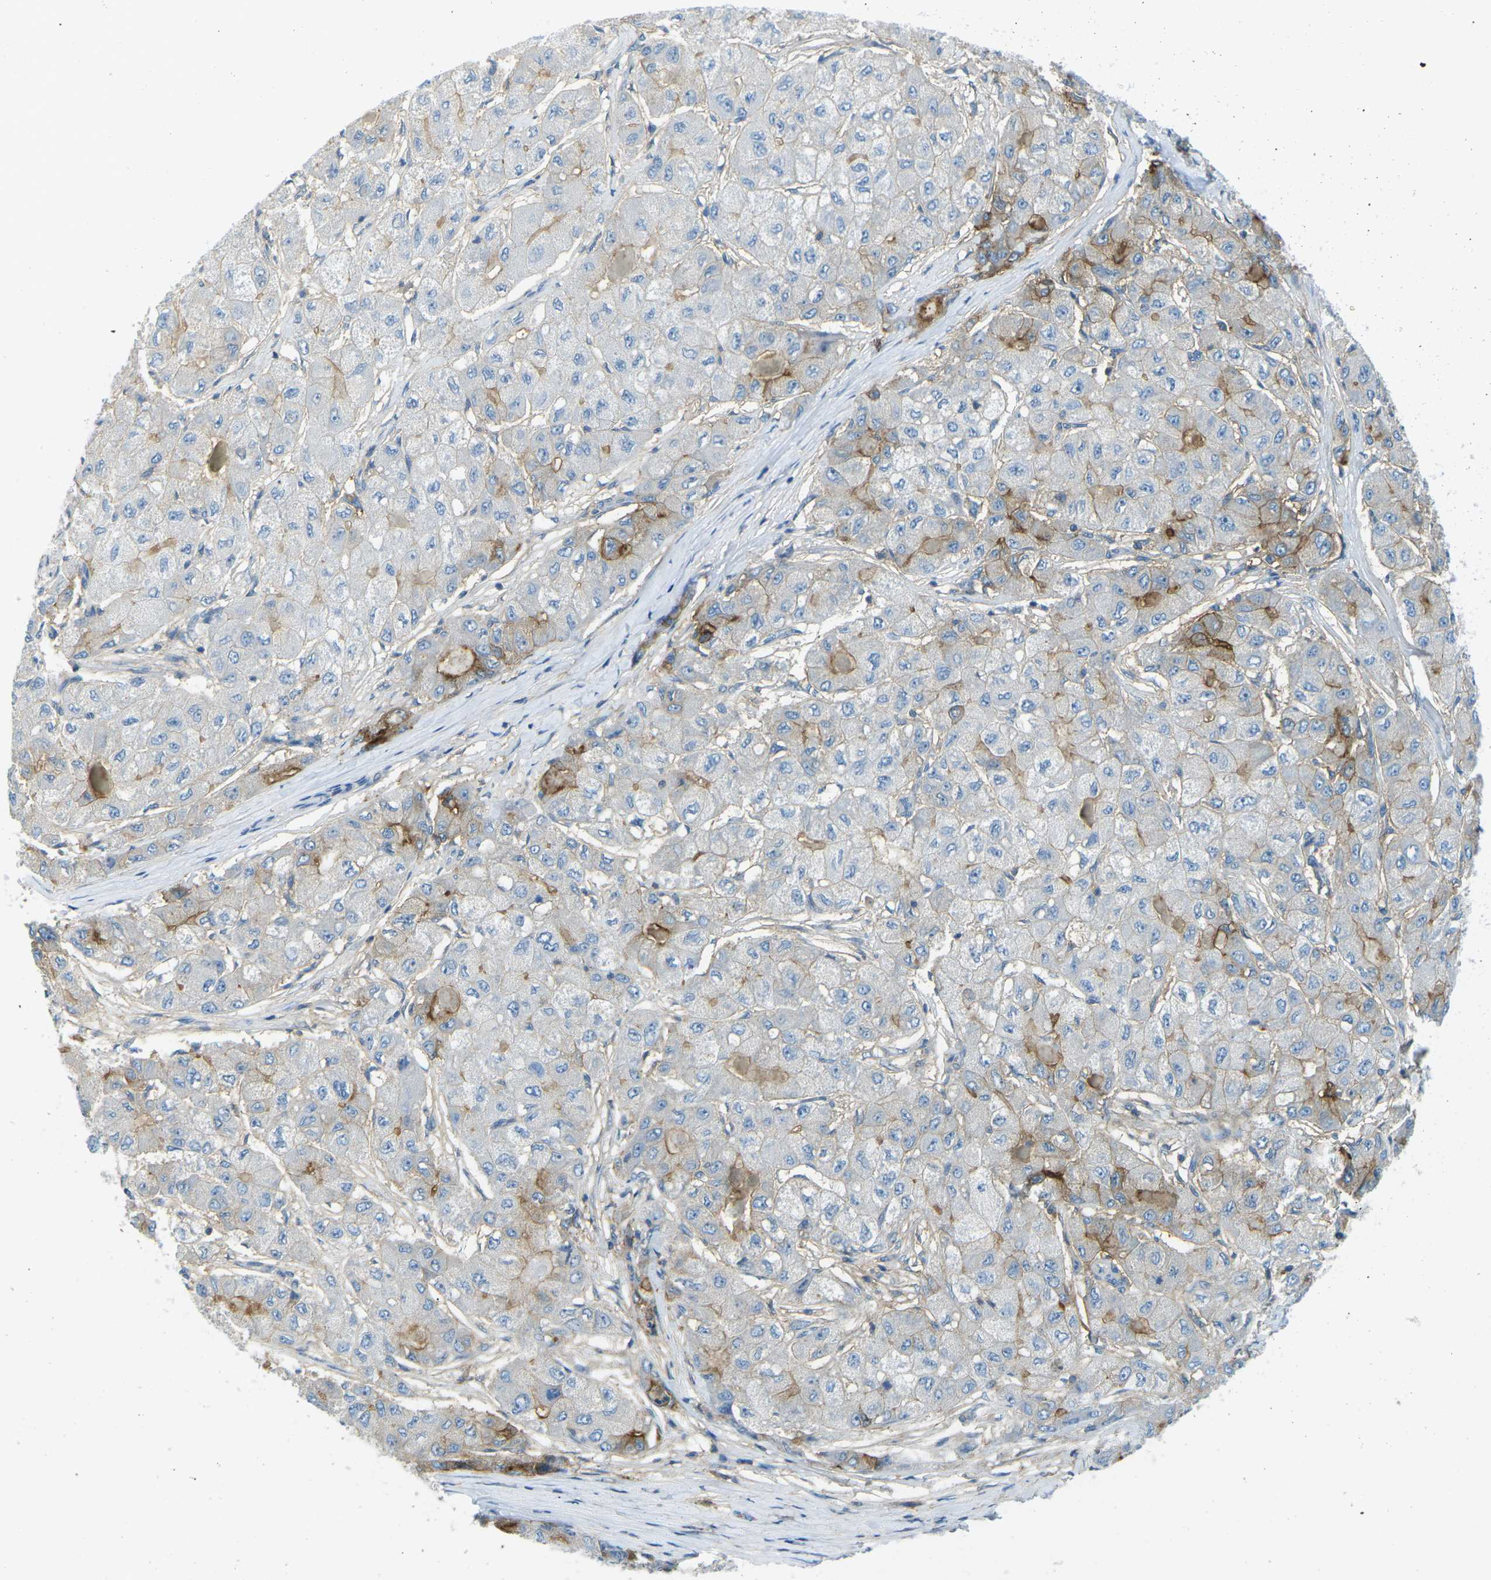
{"staining": {"intensity": "moderate", "quantity": "<25%", "location": "cytoplasmic/membranous"}, "tissue": "liver cancer", "cell_type": "Tumor cells", "image_type": "cancer", "snomed": [{"axis": "morphology", "description": "Carcinoma, Hepatocellular, NOS"}, {"axis": "topography", "description": "Liver"}], "caption": "A histopathology image showing moderate cytoplasmic/membranous positivity in about <25% of tumor cells in liver hepatocellular carcinoma, as visualized by brown immunohistochemical staining.", "gene": "CD47", "patient": {"sex": "male", "age": 80}}